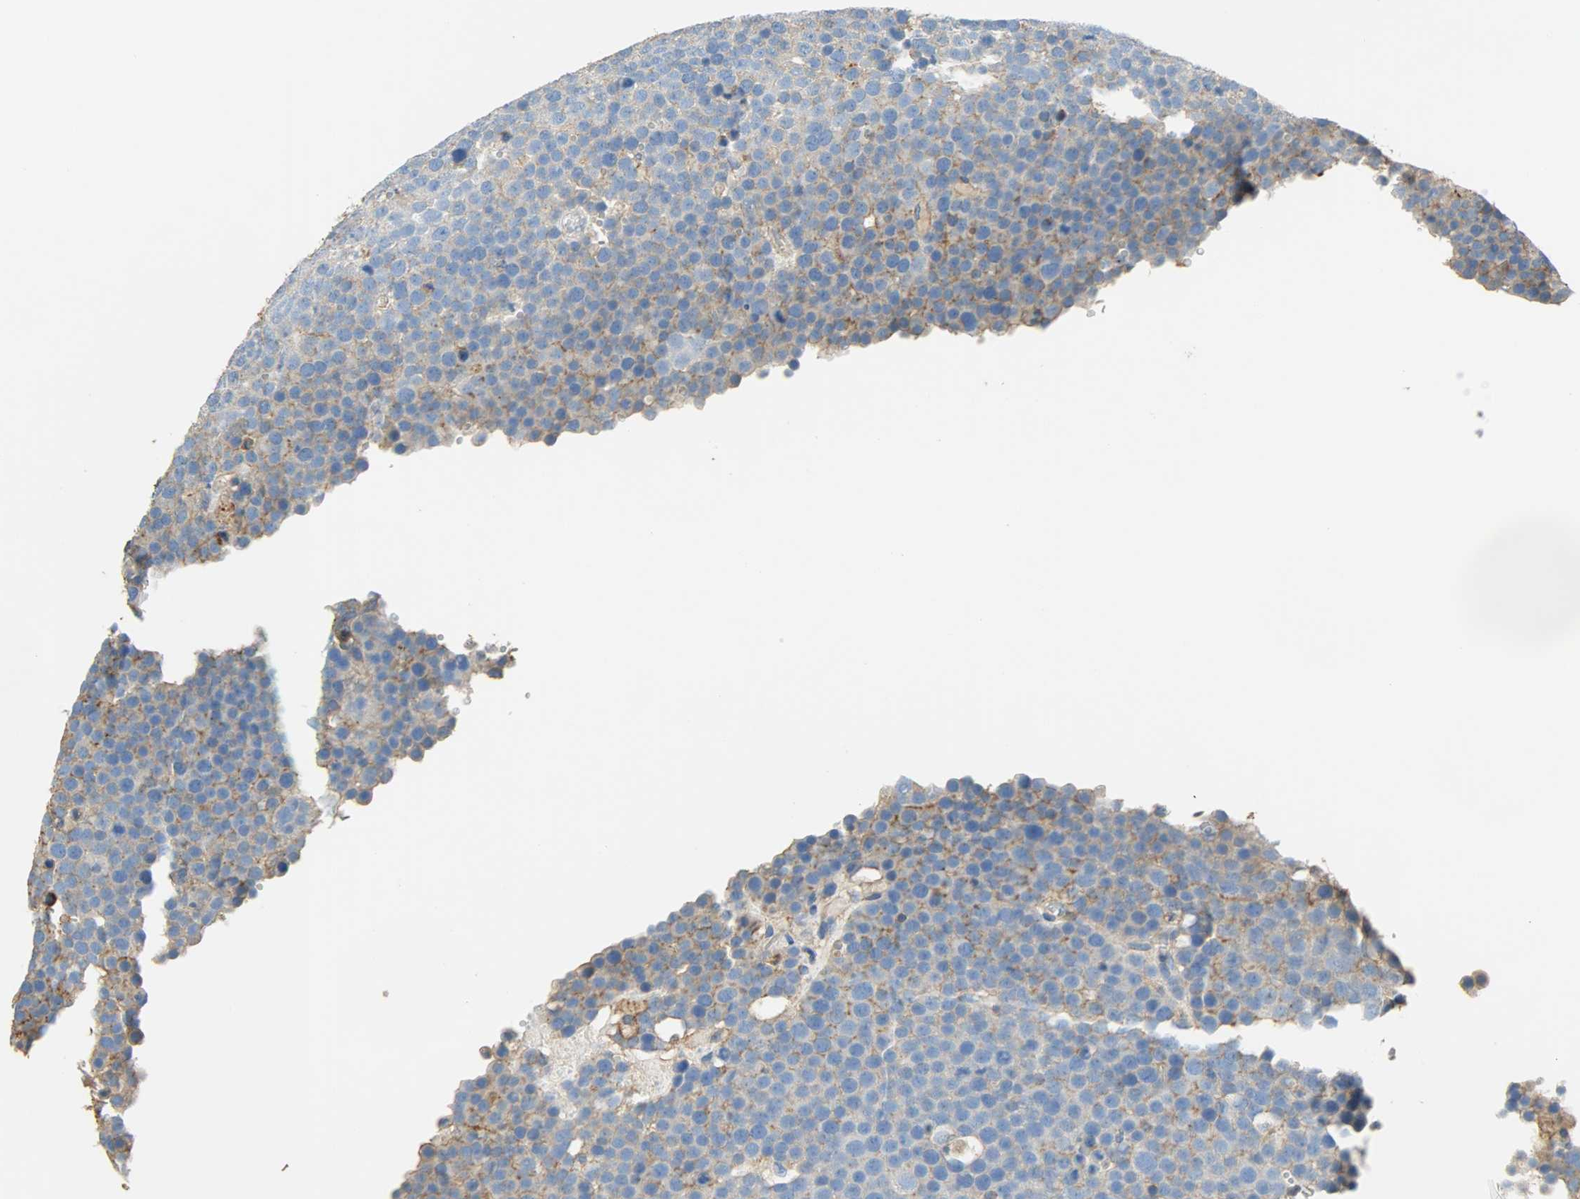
{"staining": {"intensity": "negative", "quantity": "none", "location": "none"}, "tissue": "testis cancer", "cell_type": "Tumor cells", "image_type": "cancer", "snomed": [{"axis": "morphology", "description": "Seminoma, NOS"}, {"axis": "topography", "description": "Testis"}], "caption": "This micrograph is of testis cancer (seminoma) stained with immunohistochemistry (IHC) to label a protein in brown with the nuclei are counter-stained blue. There is no staining in tumor cells.", "gene": "ANXA6", "patient": {"sex": "male", "age": 71}}